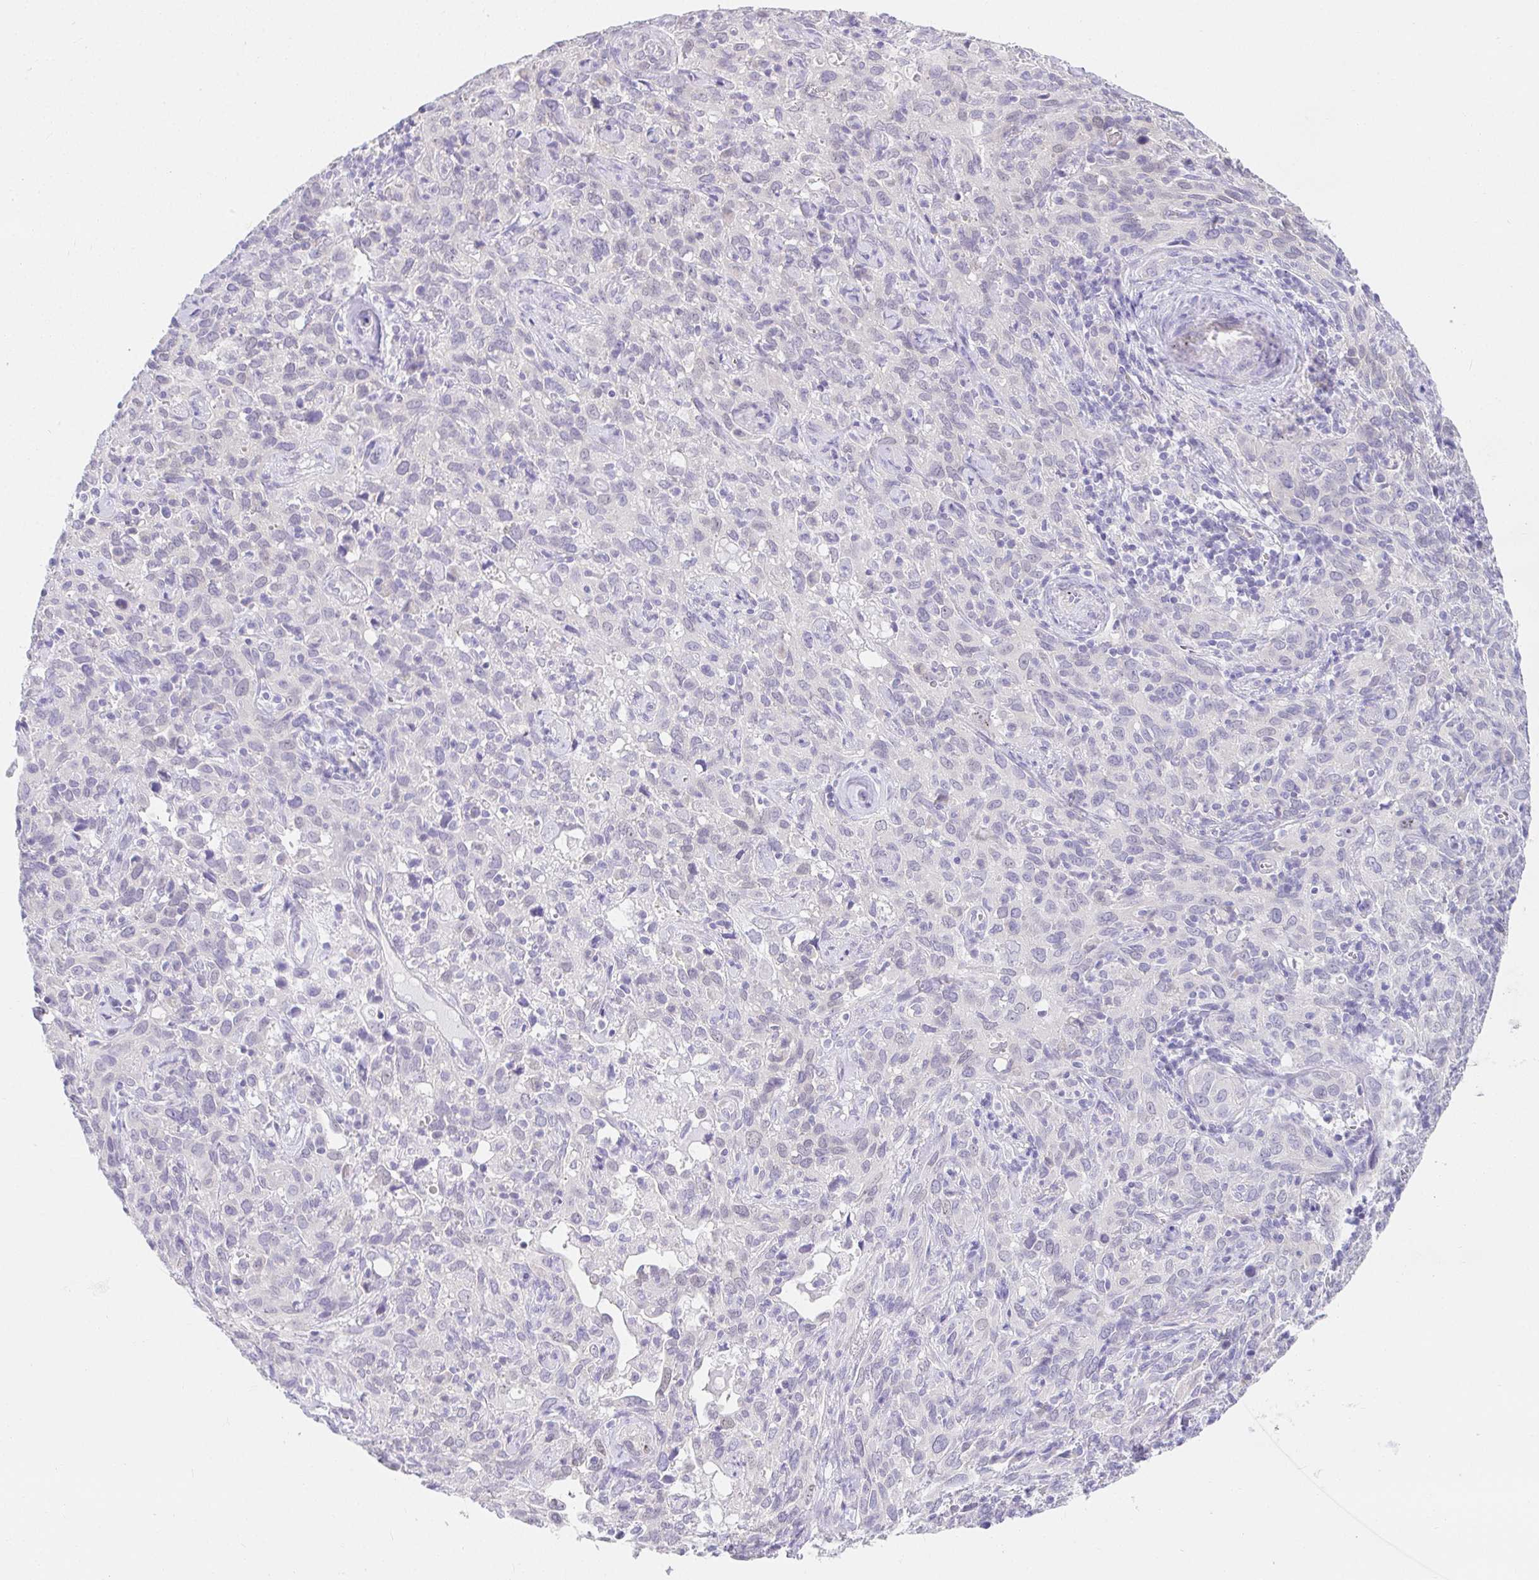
{"staining": {"intensity": "negative", "quantity": "none", "location": "none"}, "tissue": "cervical cancer", "cell_type": "Tumor cells", "image_type": "cancer", "snomed": [{"axis": "morphology", "description": "Normal tissue, NOS"}, {"axis": "morphology", "description": "Squamous cell carcinoma, NOS"}, {"axis": "topography", "description": "Cervix"}], "caption": "Immunohistochemistry micrograph of squamous cell carcinoma (cervical) stained for a protein (brown), which exhibits no expression in tumor cells.", "gene": "VGLL1", "patient": {"sex": "female", "age": 51}}